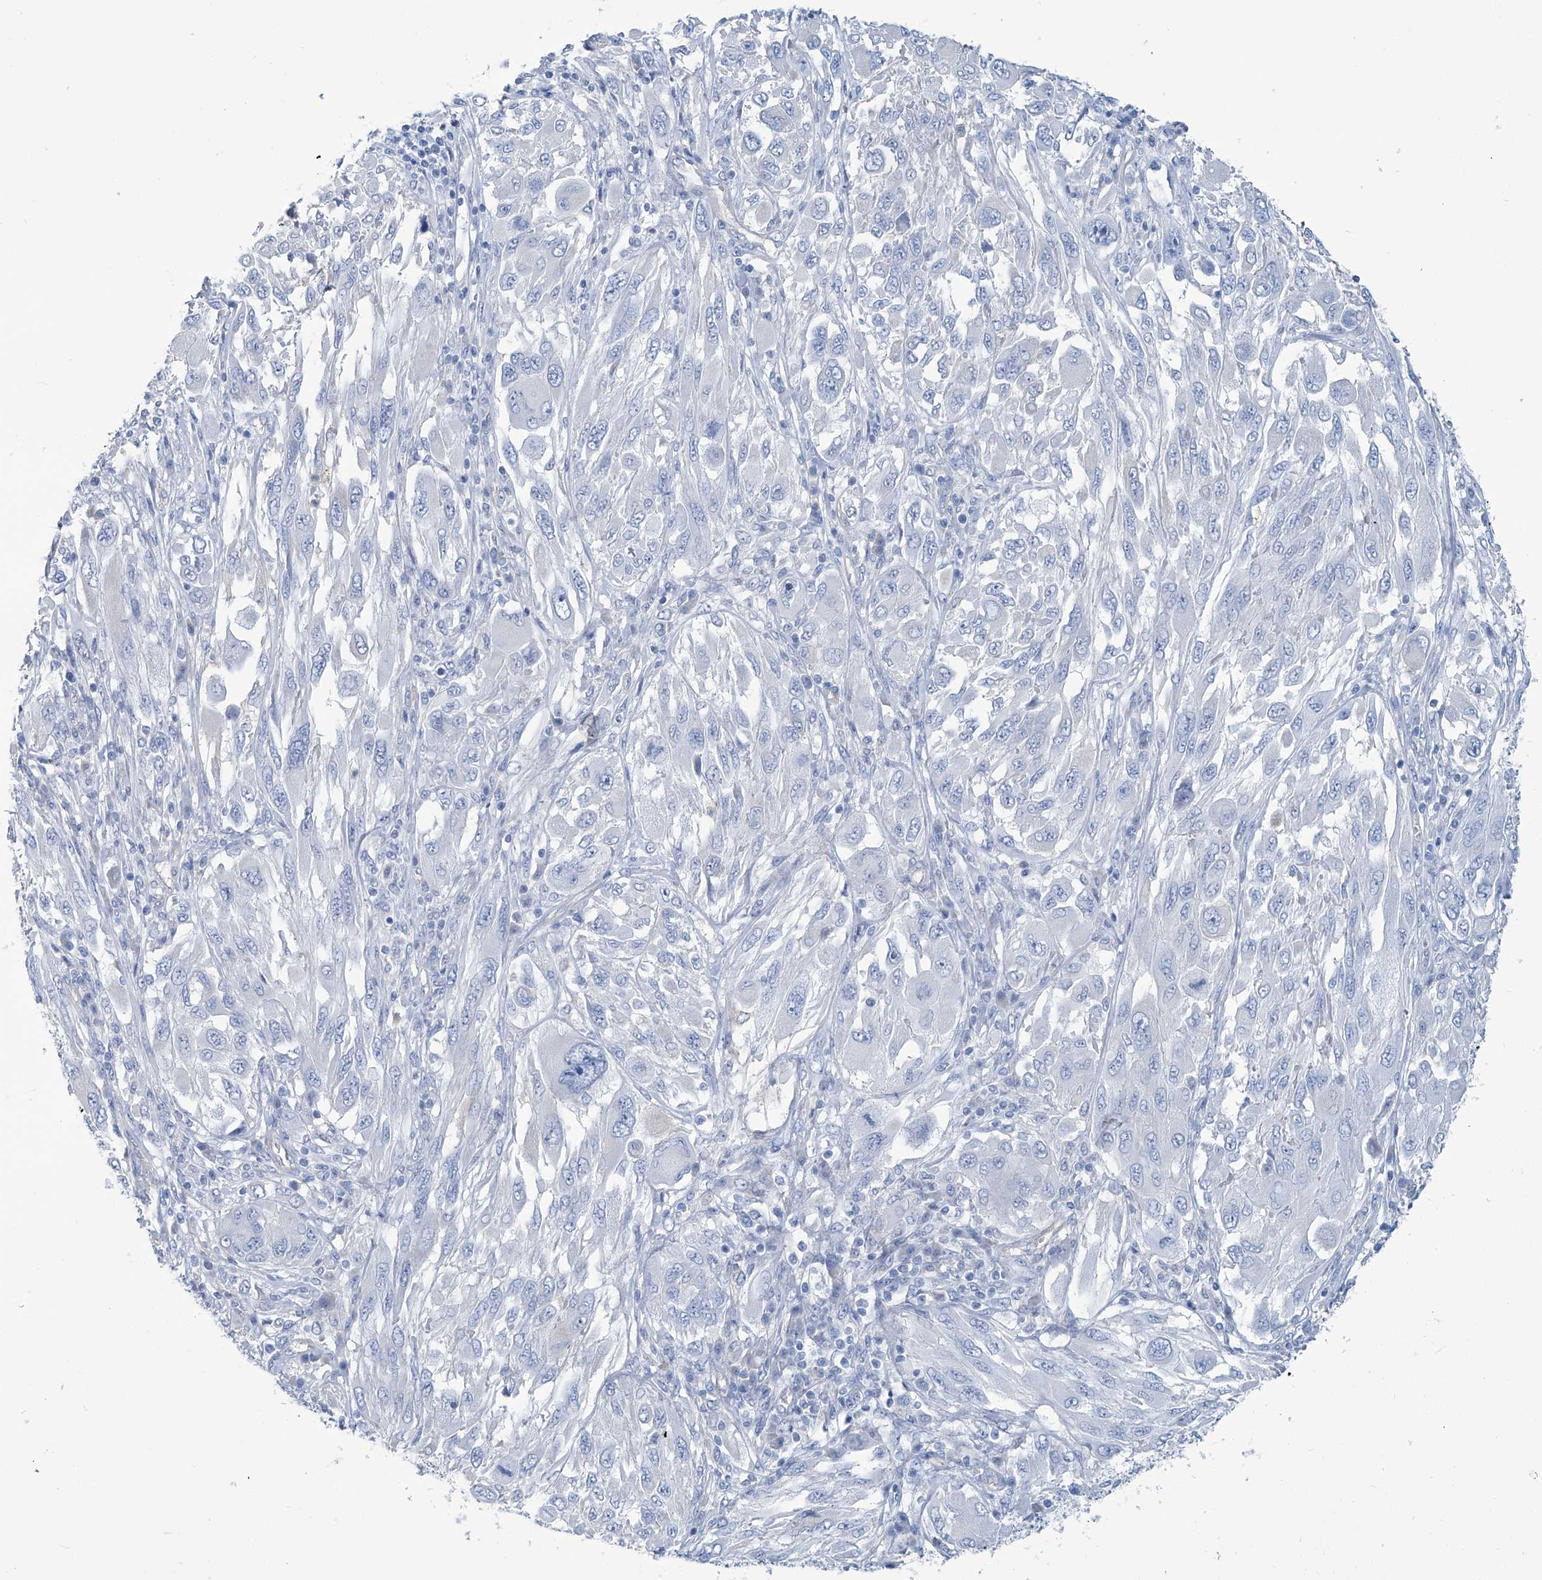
{"staining": {"intensity": "negative", "quantity": "none", "location": "none"}, "tissue": "melanoma", "cell_type": "Tumor cells", "image_type": "cancer", "snomed": [{"axis": "morphology", "description": "Malignant melanoma, NOS"}, {"axis": "topography", "description": "Skin"}], "caption": "Histopathology image shows no protein expression in tumor cells of melanoma tissue. (DAB immunohistochemistry visualized using brightfield microscopy, high magnification).", "gene": "PFKL", "patient": {"sex": "female", "age": 91}}